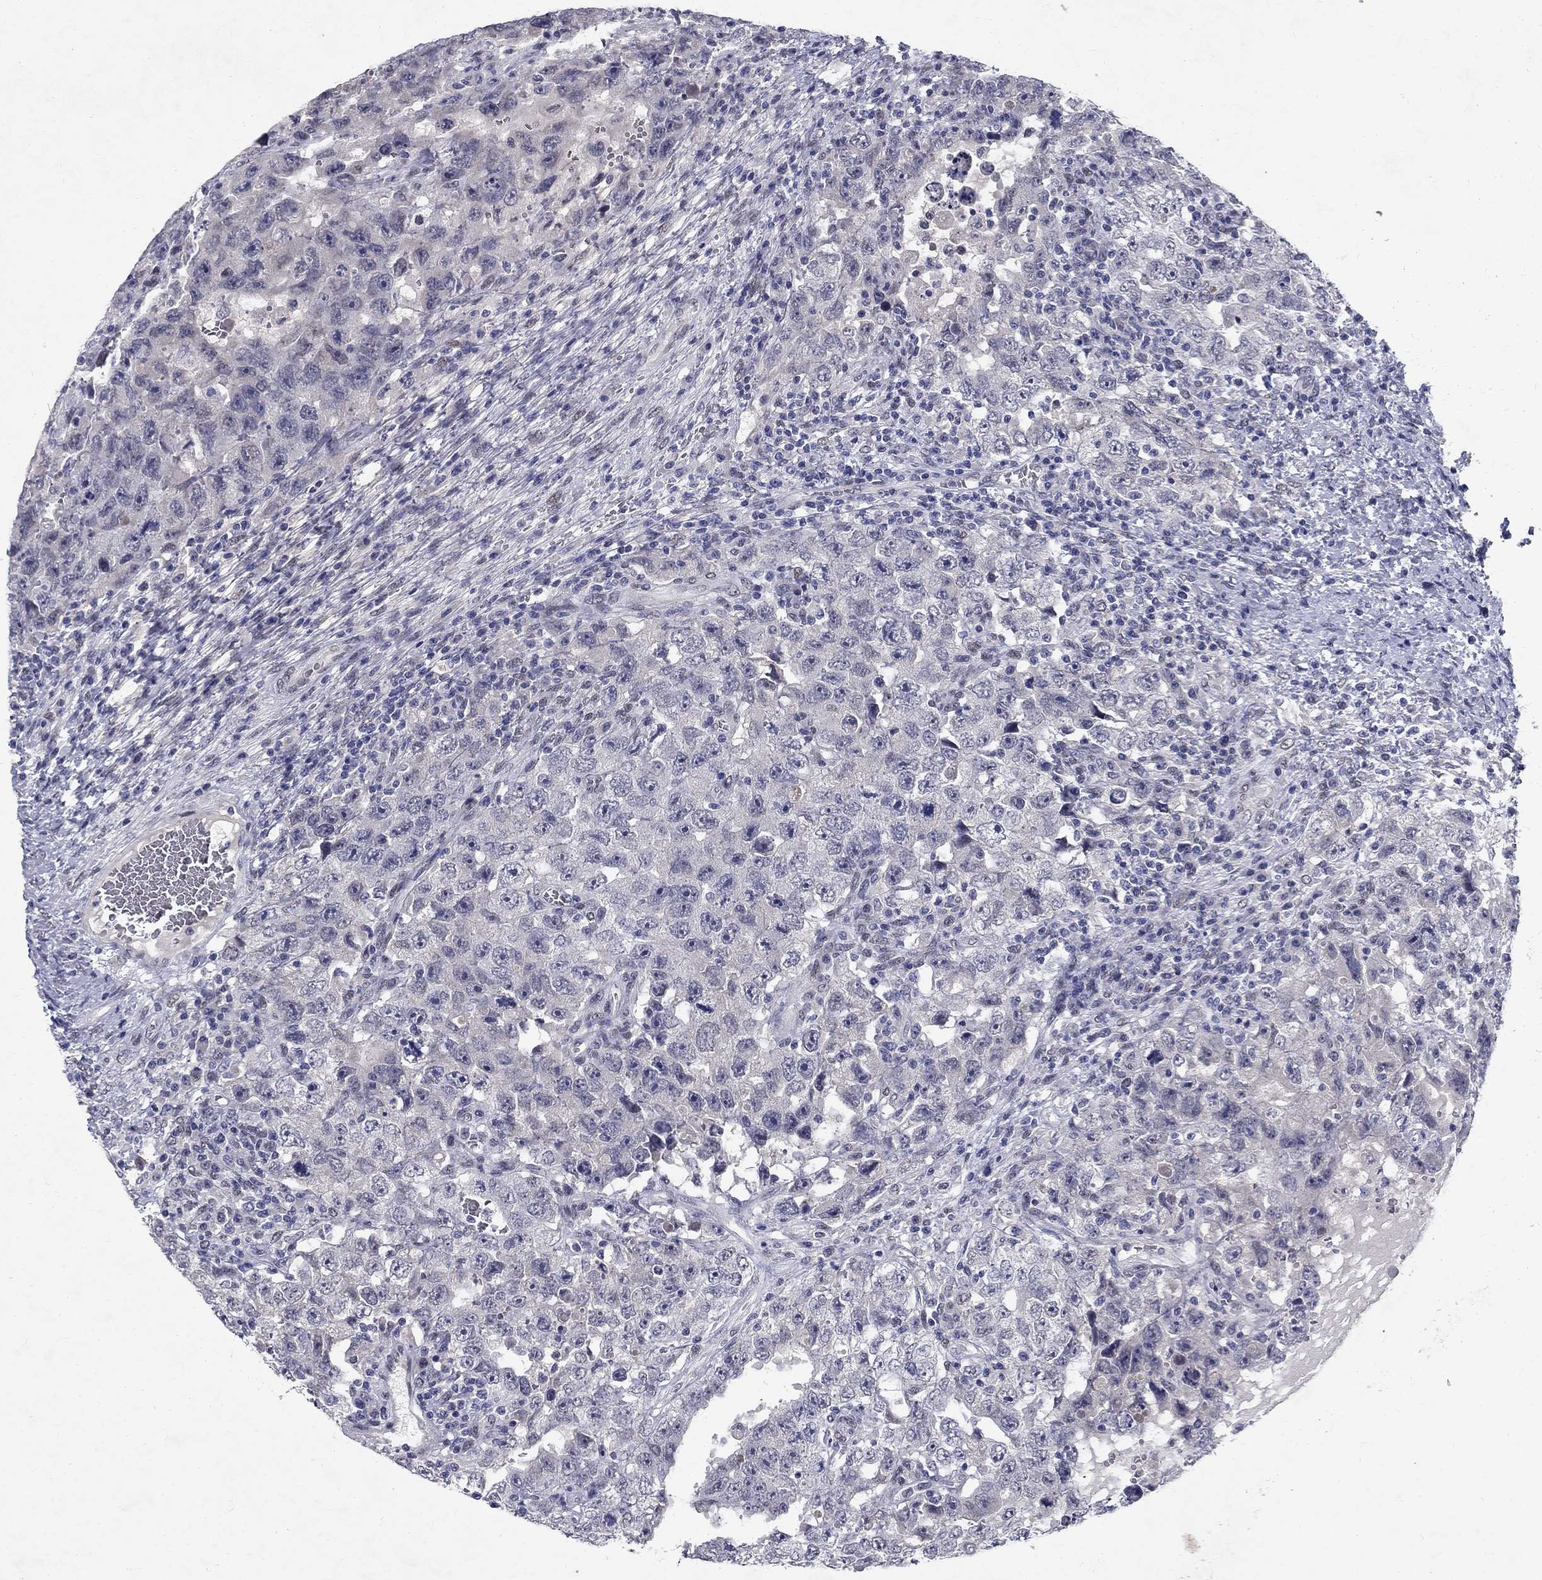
{"staining": {"intensity": "negative", "quantity": "none", "location": "none"}, "tissue": "testis cancer", "cell_type": "Tumor cells", "image_type": "cancer", "snomed": [{"axis": "morphology", "description": "Carcinoma, Embryonal, NOS"}, {"axis": "topography", "description": "Testis"}], "caption": "A high-resolution image shows immunohistochemistry (IHC) staining of embryonal carcinoma (testis), which exhibits no significant staining in tumor cells.", "gene": "RBFOX1", "patient": {"sex": "male", "age": 26}}